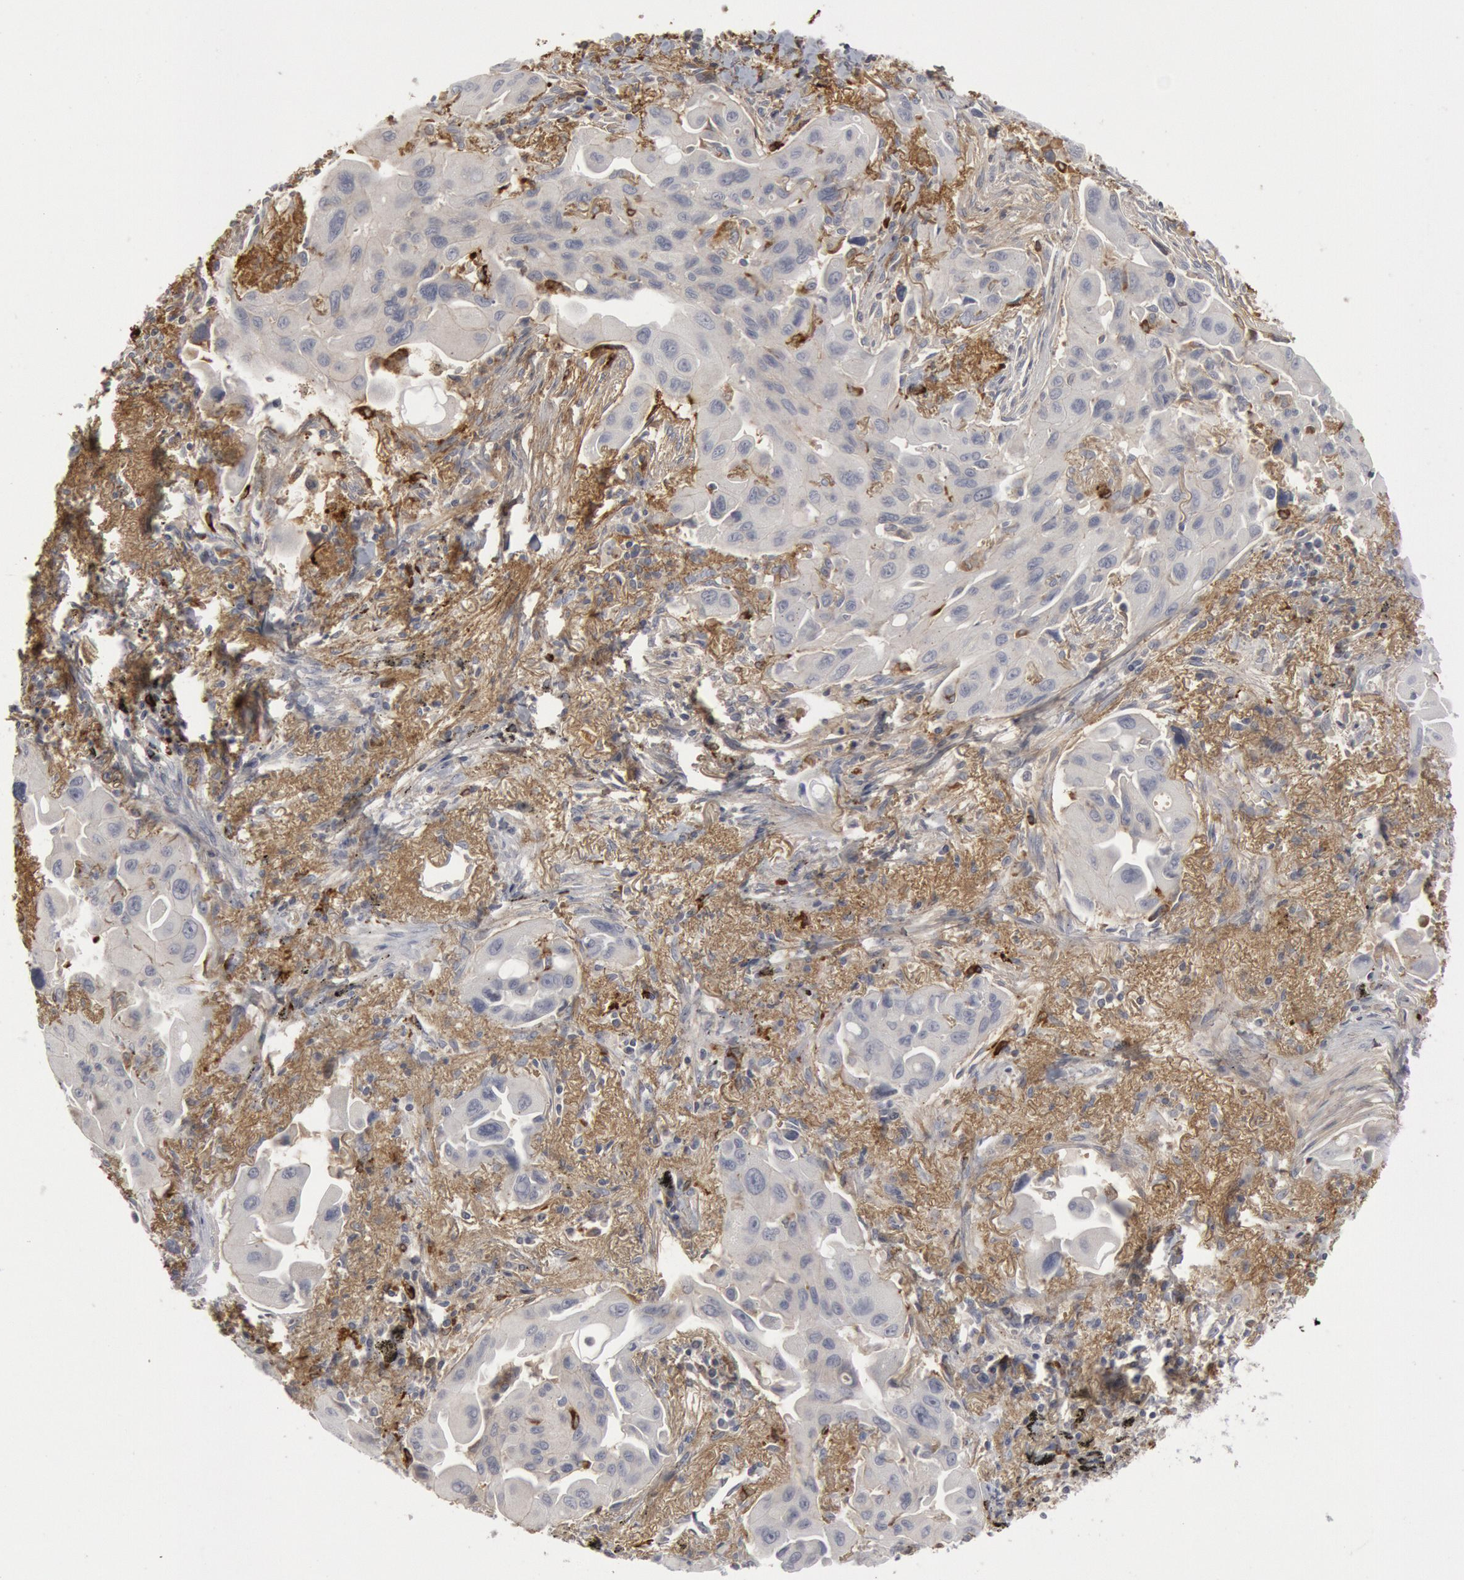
{"staining": {"intensity": "negative", "quantity": "none", "location": "none"}, "tissue": "lung cancer", "cell_type": "Tumor cells", "image_type": "cancer", "snomed": [{"axis": "morphology", "description": "Adenocarcinoma, NOS"}, {"axis": "topography", "description": "Lung"}], "caption": "This image is of lung cancer (adenocarcinoma) stained with IHC to label a protein in brown with the nuclei are counter-stained blue. There is no staining in tumor cells.", "gene": "C1QC", "patient": {"sex": "male", "age": 68}}